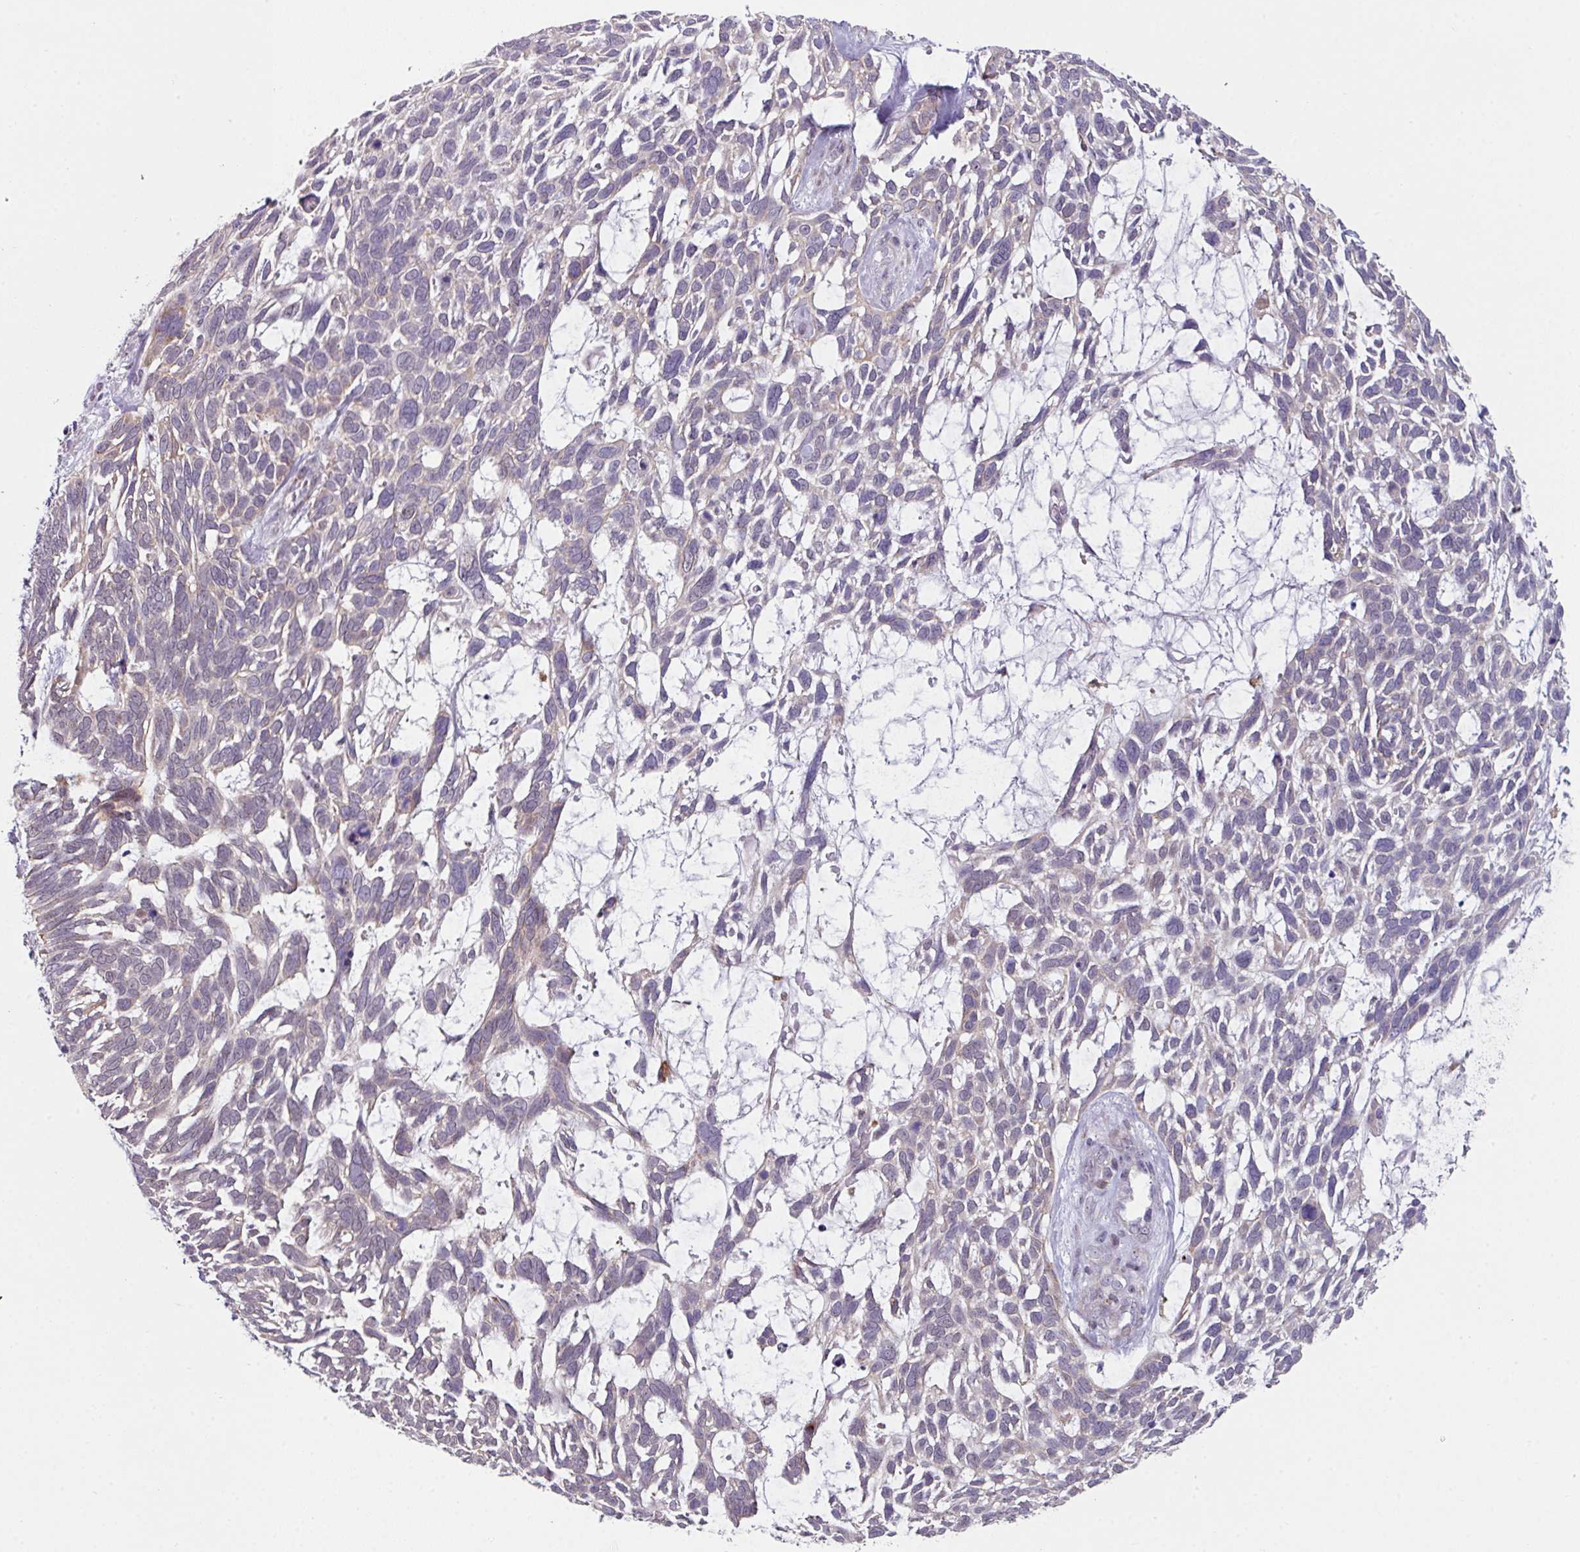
{"staining": {"intensity": "negative", "quantity": "none", "location": "none"}, "tissue": "skin cancer", "cell_type": "Tumor cells", "image_type": "cancer", "snomed": [{"axis": "morphology", "description": "Basal cell carcinoma"}, {"axis": "topography", "description": "Skin"}], "caption": "Histopathology image shows no protein expression in tumor cells of skin basal cell carcinoma tissue.", "gene": "BMS1", "patient": {"sex": "male", "age": 88}}